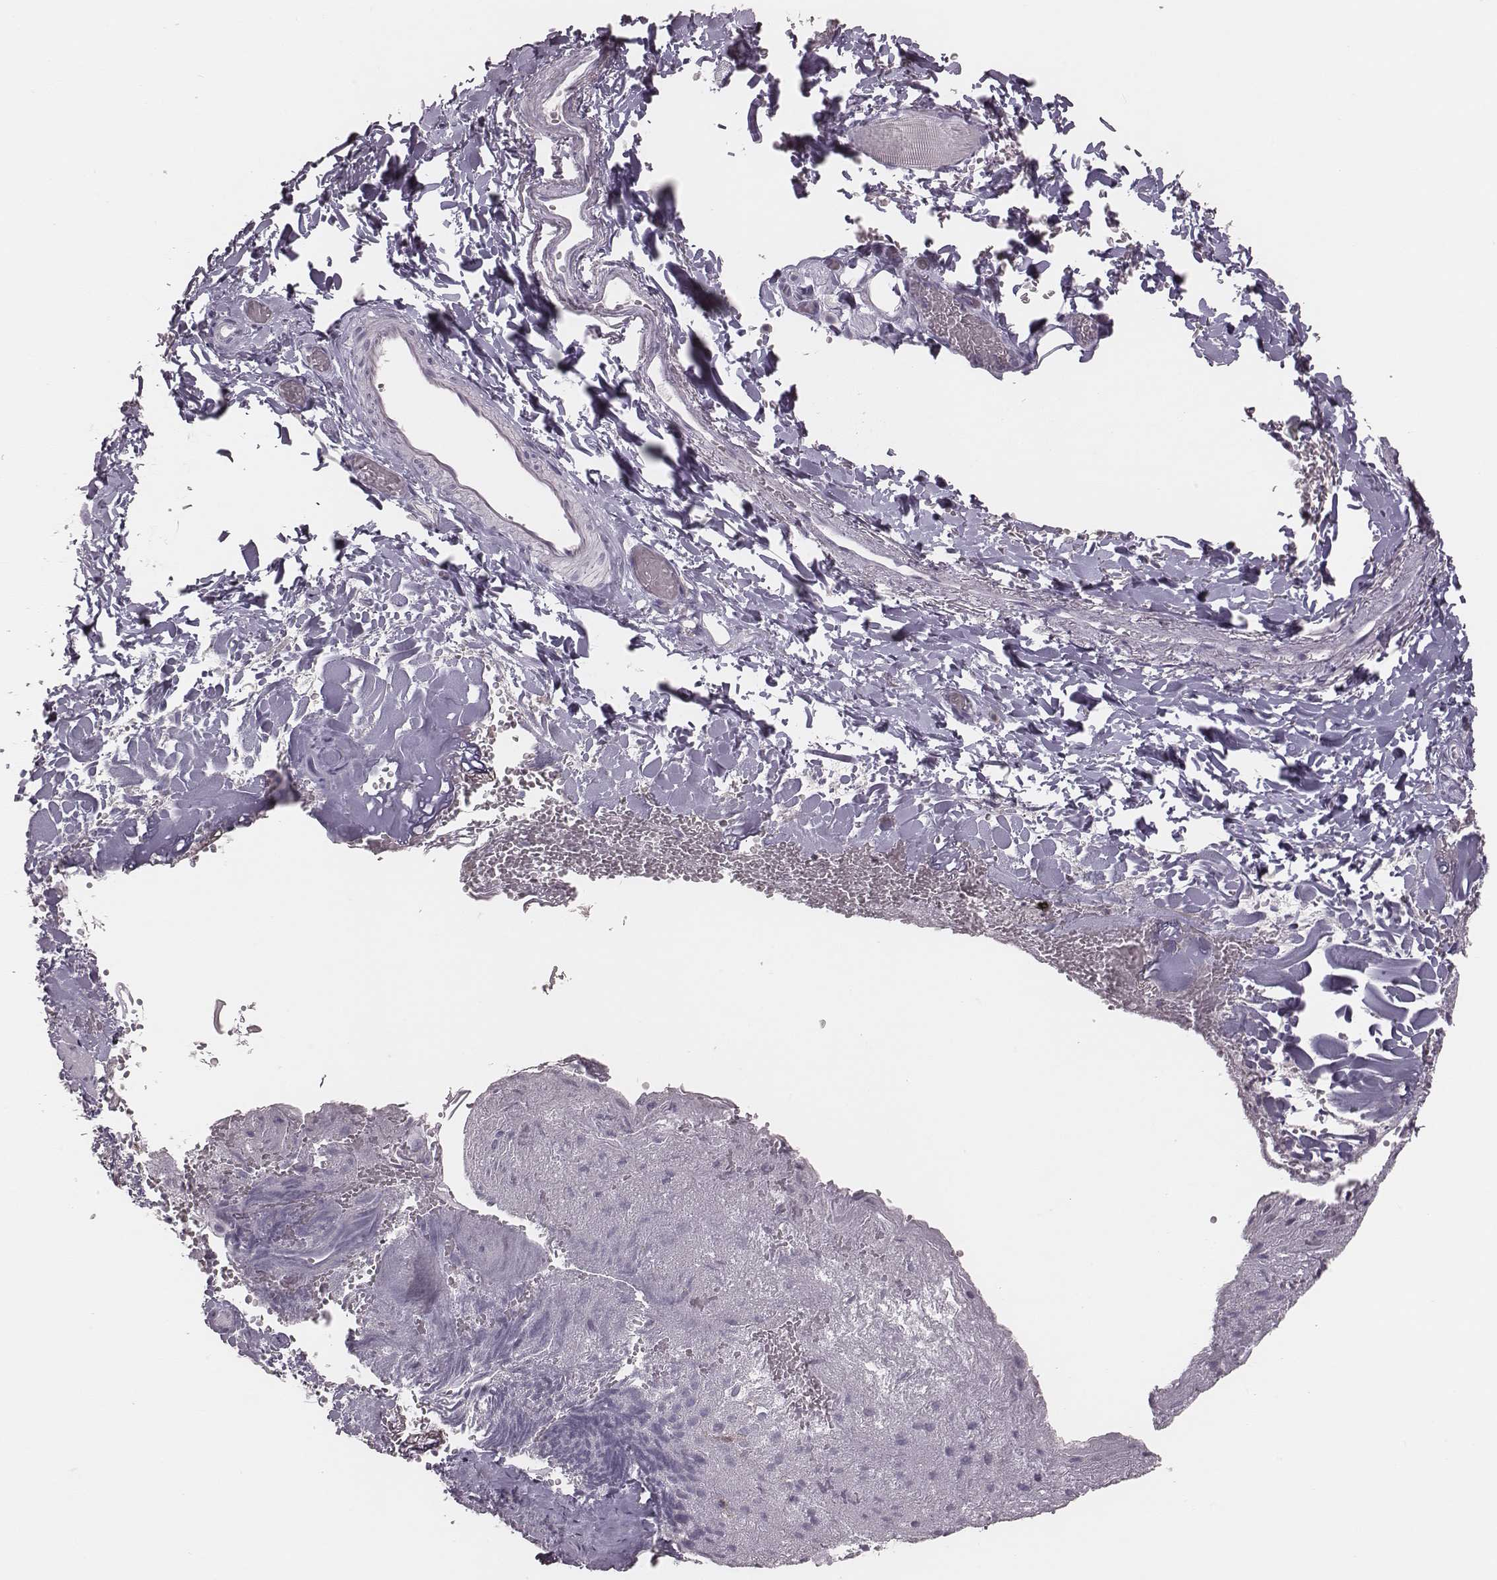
{"staining": {"intensity": "negative", "quantity": "none", "location": "none"}, "tissue": "esophagus", "cell_type": "Squamous epithelial cells", "image_type": "normal", "snomed": [{"axis": "morphology", "description": "Normal tissue, NOS"}, {"axis": "topography", "description": "Esophagus"}], "caption": "High magnification brightfield microscopy of unremarkable esophagus stained with DAB (3,3'-diaminobenzidine) (brown) and counterstained with hematoxylin (blue): squamous epithelial cells show no significant expression.", "gene": "PDCD1", "patient": {"sex": "male", "age": 72}}